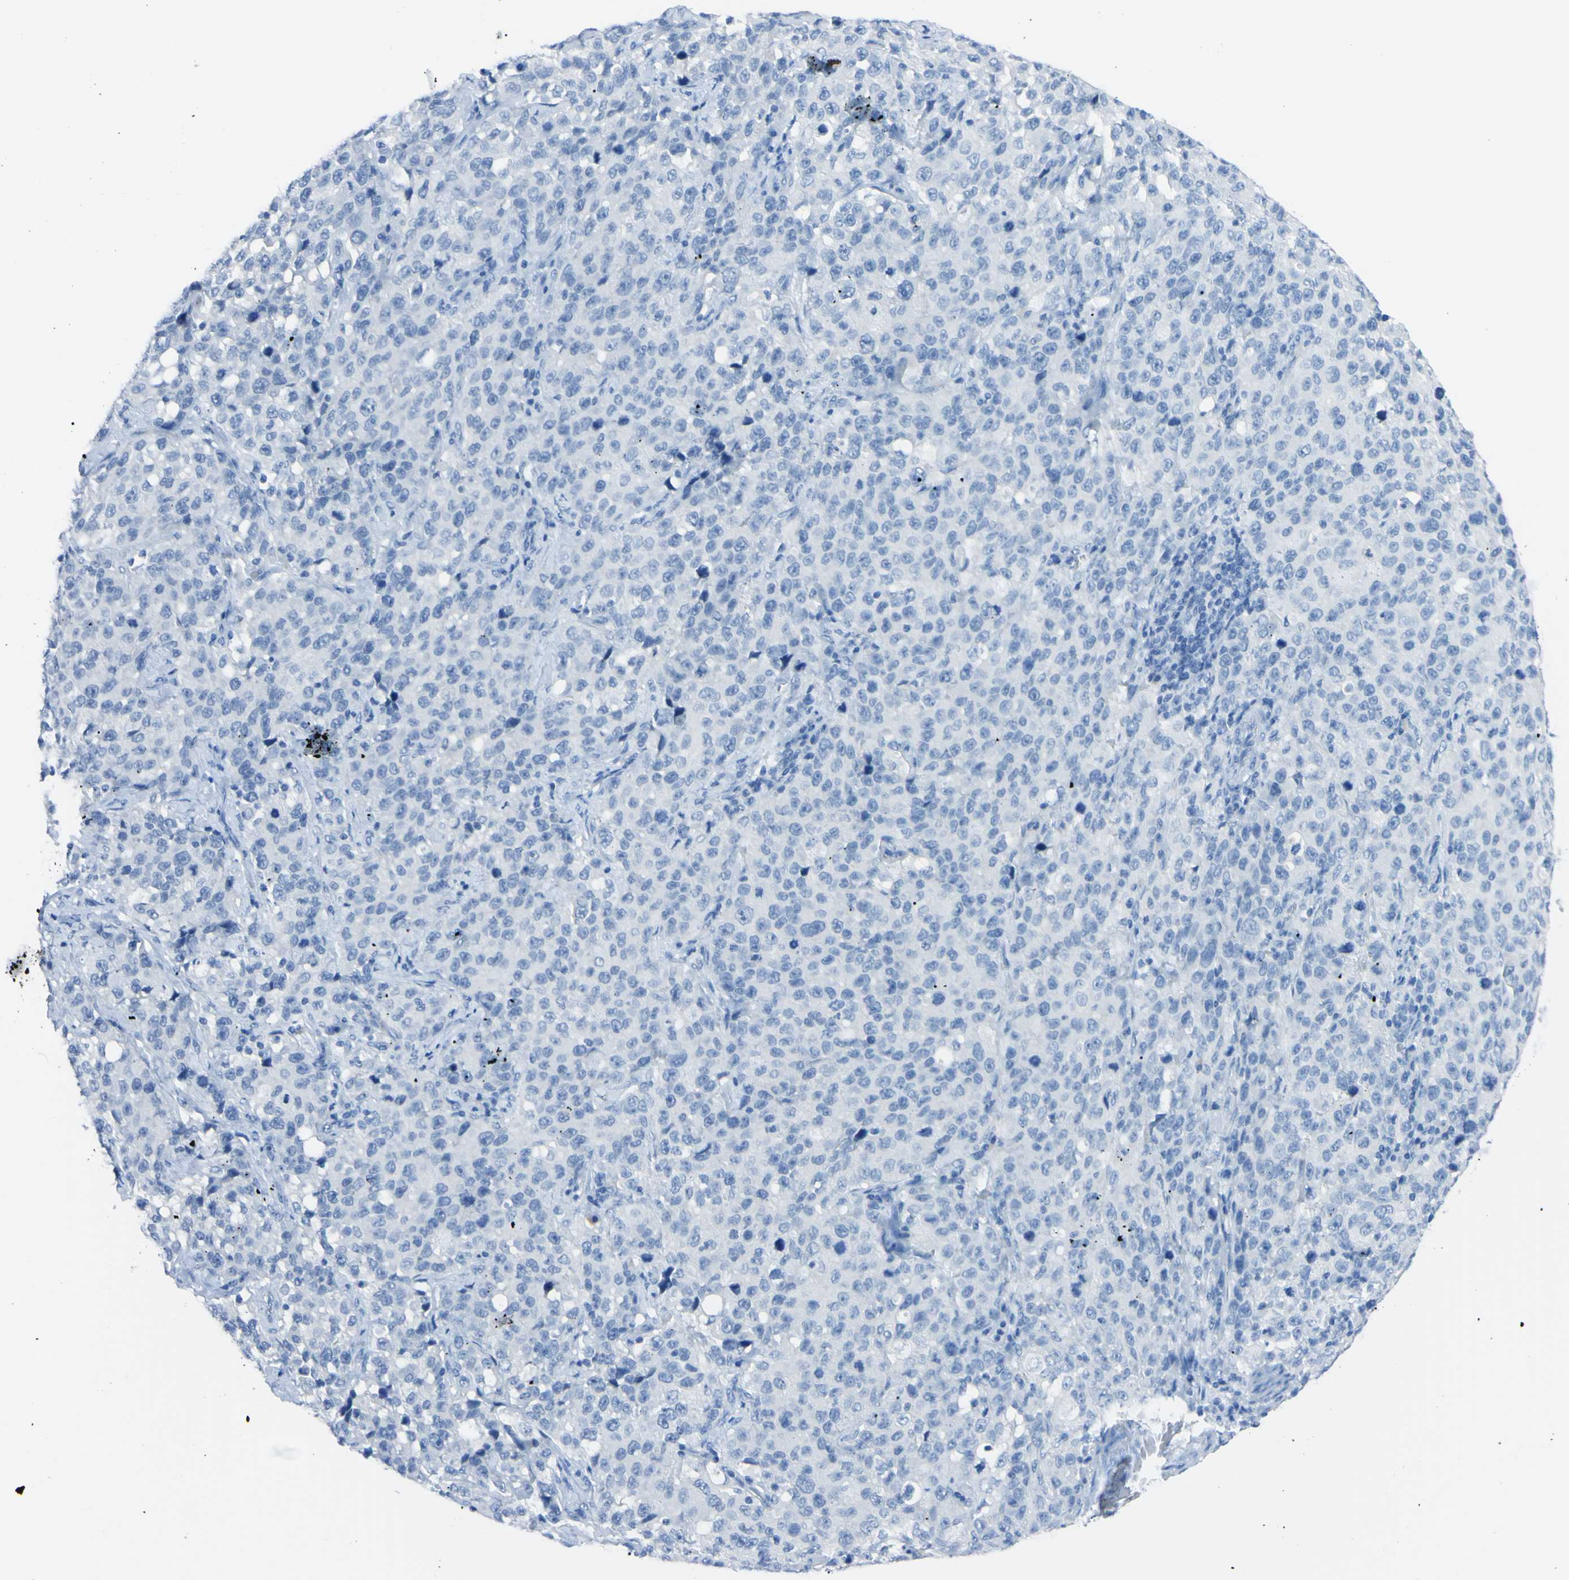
{"staining": {"intensity": "negative", "quantity": "none", "location": "none"}, "tissue": "stomach cancer", "cell_type": "Tumor cells", "image_type": "cancer", "snomed": [{"axis": "morphology", "description": "Normal tissue, NOS"}, {"axis": "morphology", "description": "Adenocarcinoma, NOS"}, {"axis": "topography", "description": "Stomach"}], "caption": "A micrograph of adenocarcinoma (stomach) stained for a protein exhibits no brown staining in tumor cells.", "gene": "FOLH1", "patient": {"sex": "male", "age": 48}}